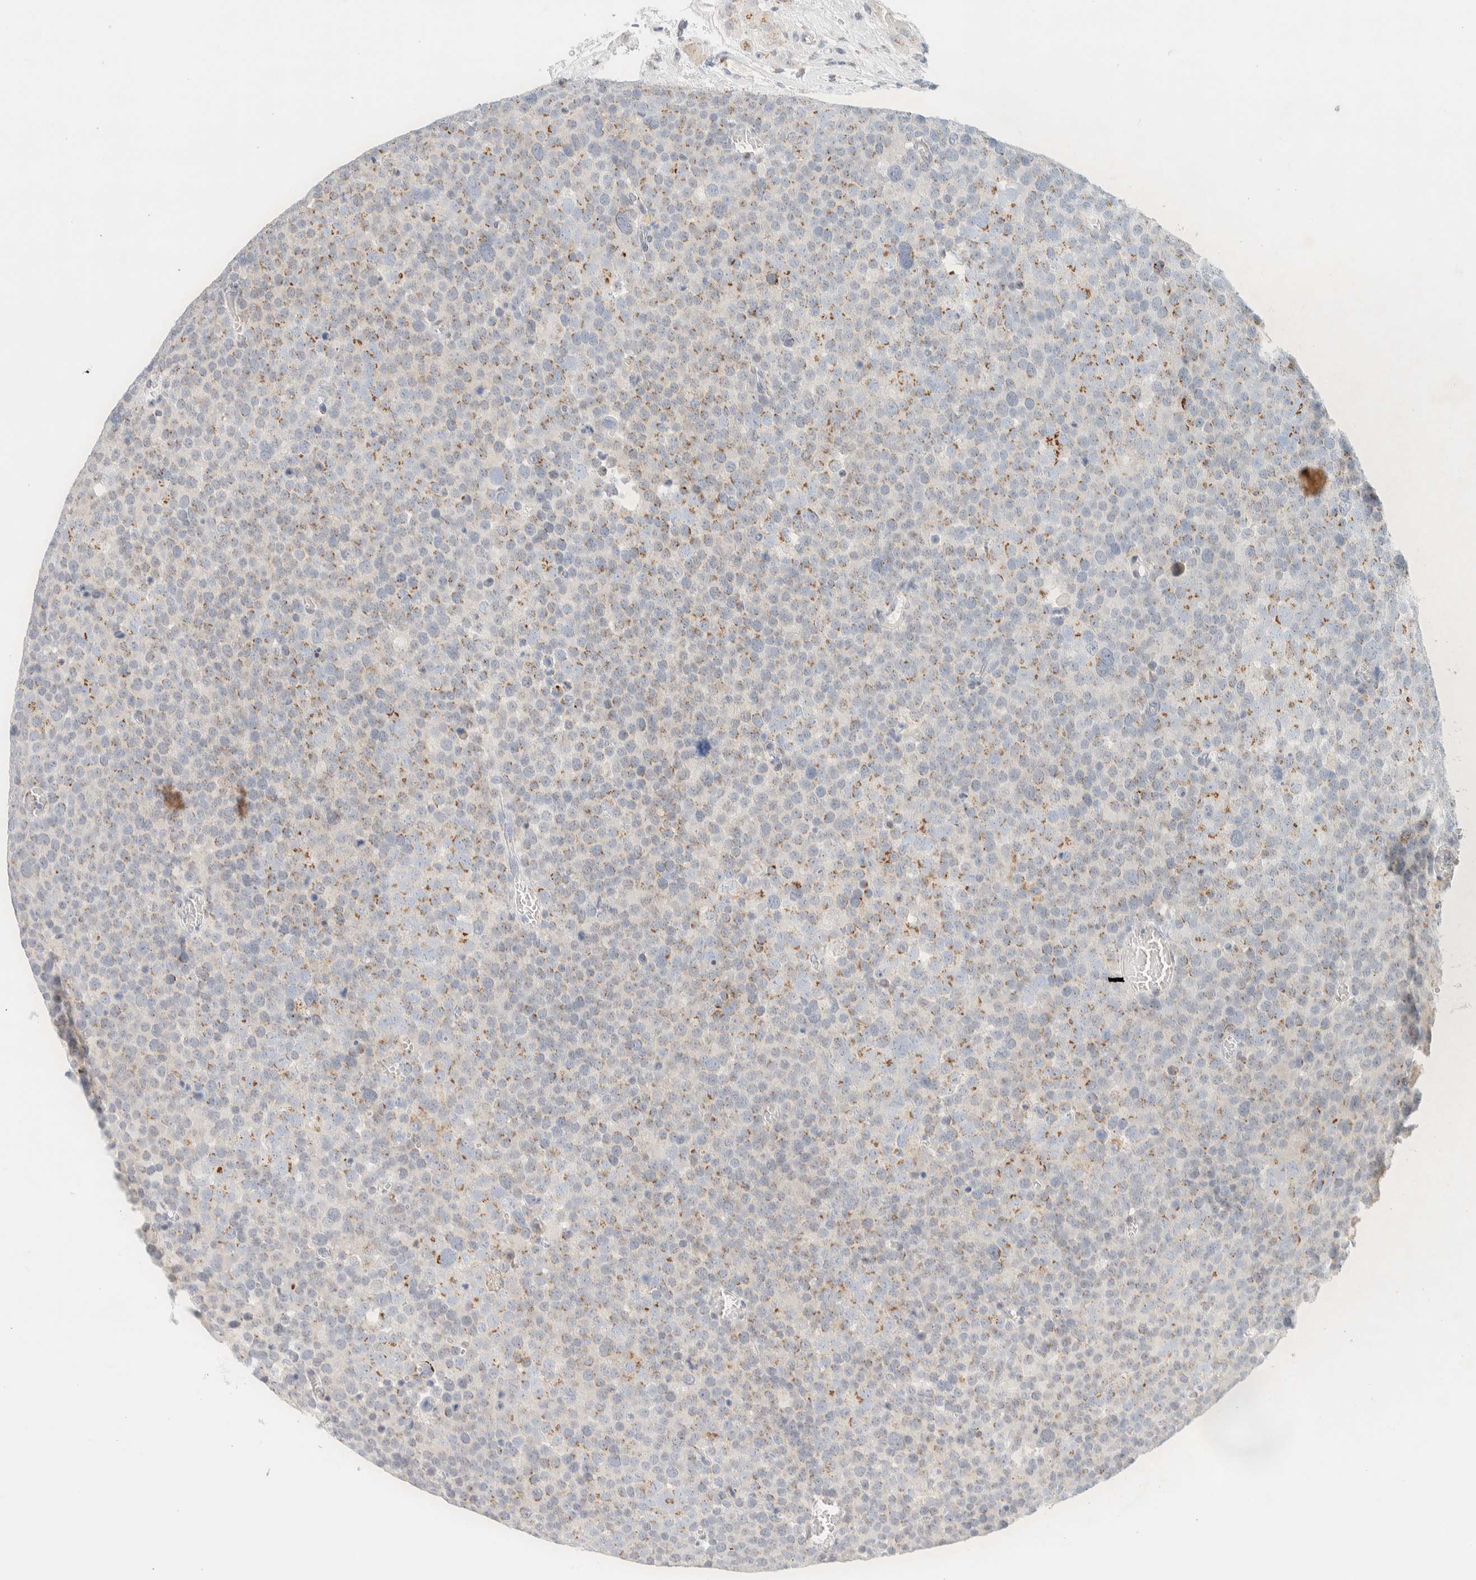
{"staining": {"intensity": "moderate", "quantity": "25%-75%", "location": "cytoplasmic/membranous"}, "tissue": "testis cancer", "cell_type": "Tumor cells", "image_type": "cancer", "snomed": [{"axis": "morphology", "description": "Seminoma, NOS"}, {"axis": "topography", "description": "Testis"}], "caption": "Protein analysis of testis seminoma tissue reveals moderate cytoplasmic/membranous positivity in approximately 25%-75% of tumor cells.", "gene": "SPNS3", "patient": {"sex": "male", "age": 71}}